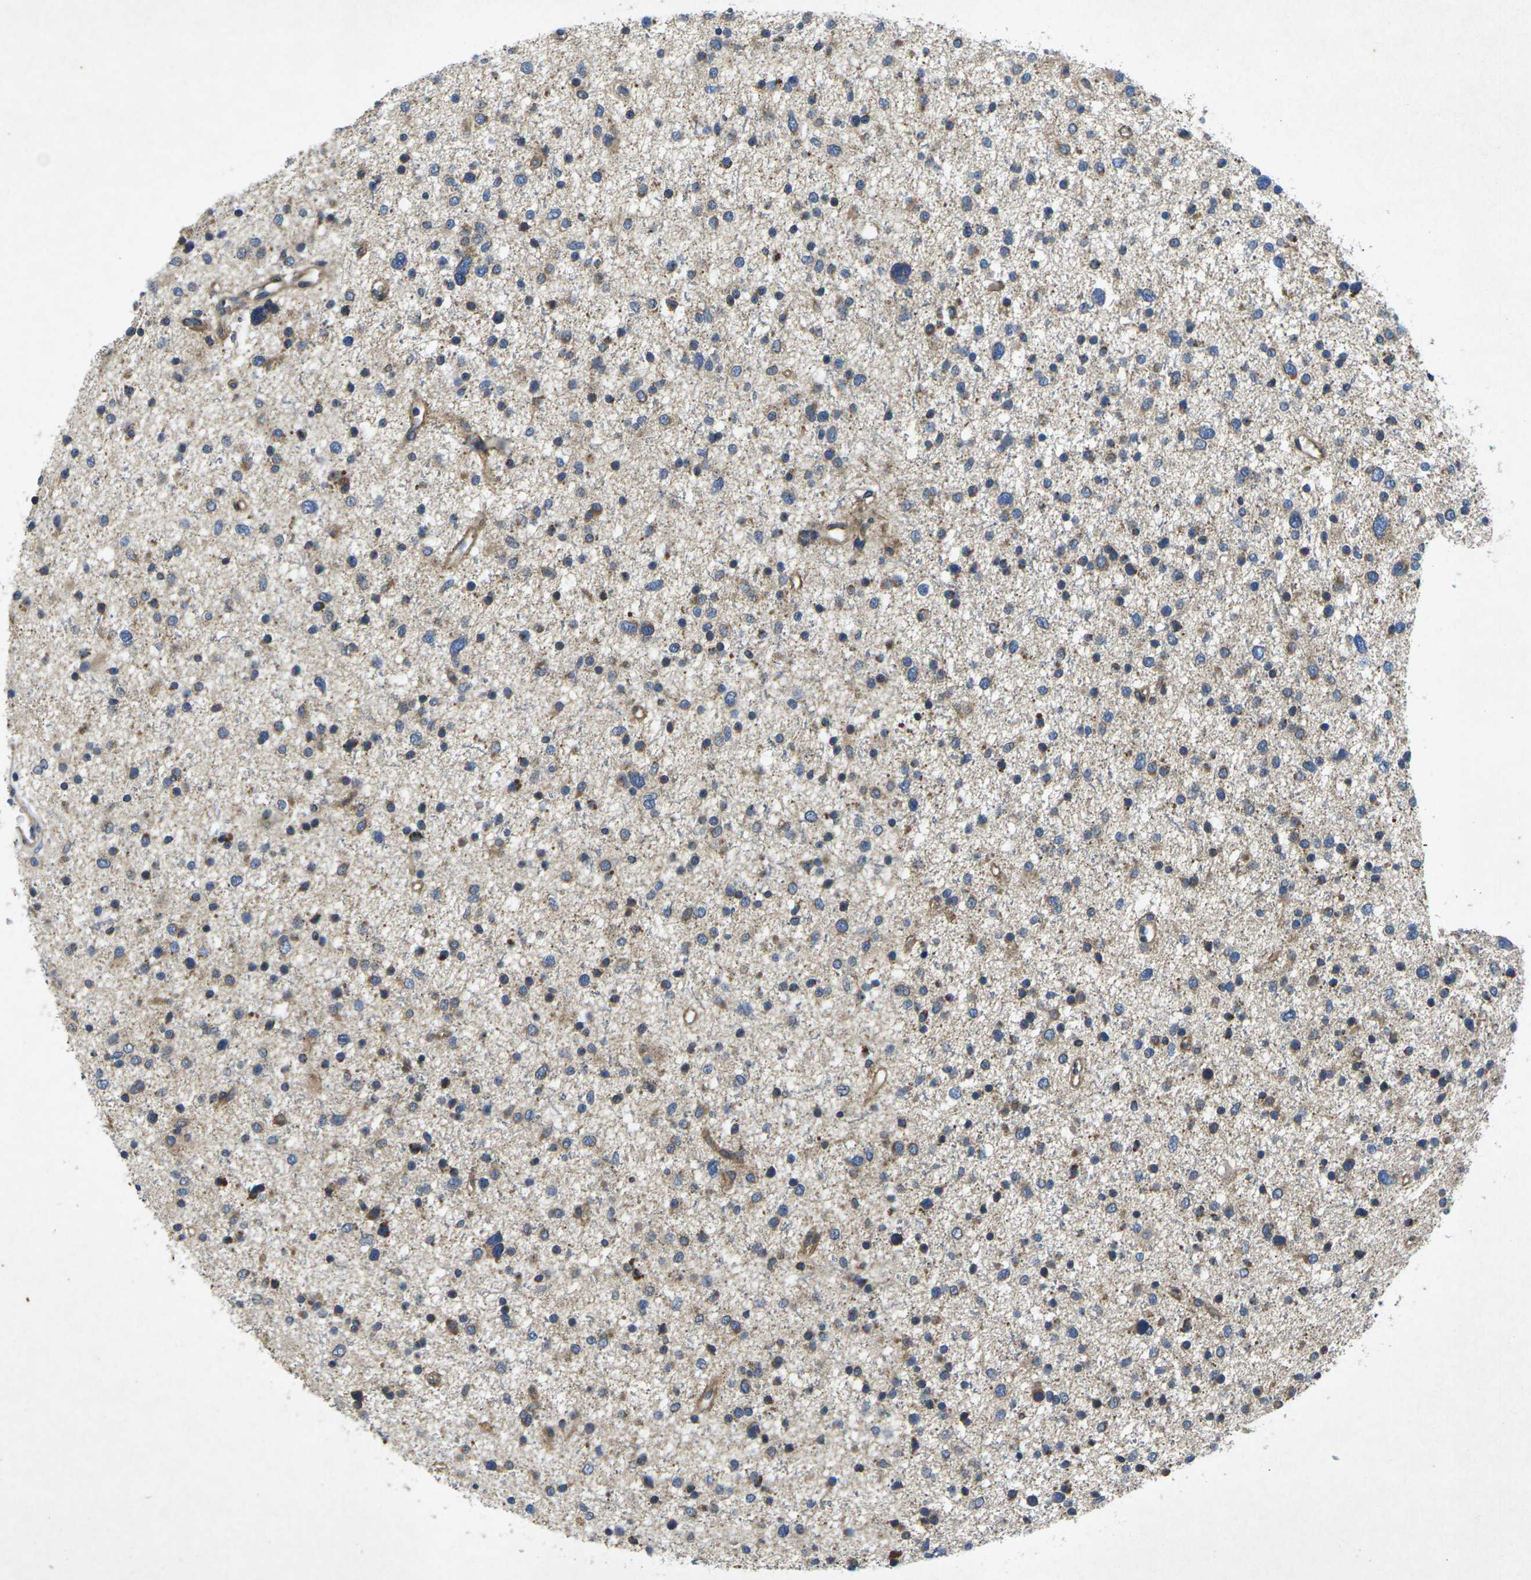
{"staining": {"intensity": "moderate", "quantity": "25%-75%", "location": "cytoplasmic/membranous"}, "tissue": "glioma", "cell_type": "Tumor cells", "image_type": "cancer", "snomed": [{"axis": "morphology", "description": "Glioma, malignant, Low grade"}, {"axis": "topography", "description": "Brain"}], "caption": "Moderate cytoplasmic/membranous protein staining is present in approximately 25%-75% of tumor cells in glioma.", "gene": "KIF1B", "patient": {"sex": "female", "age": 37}}